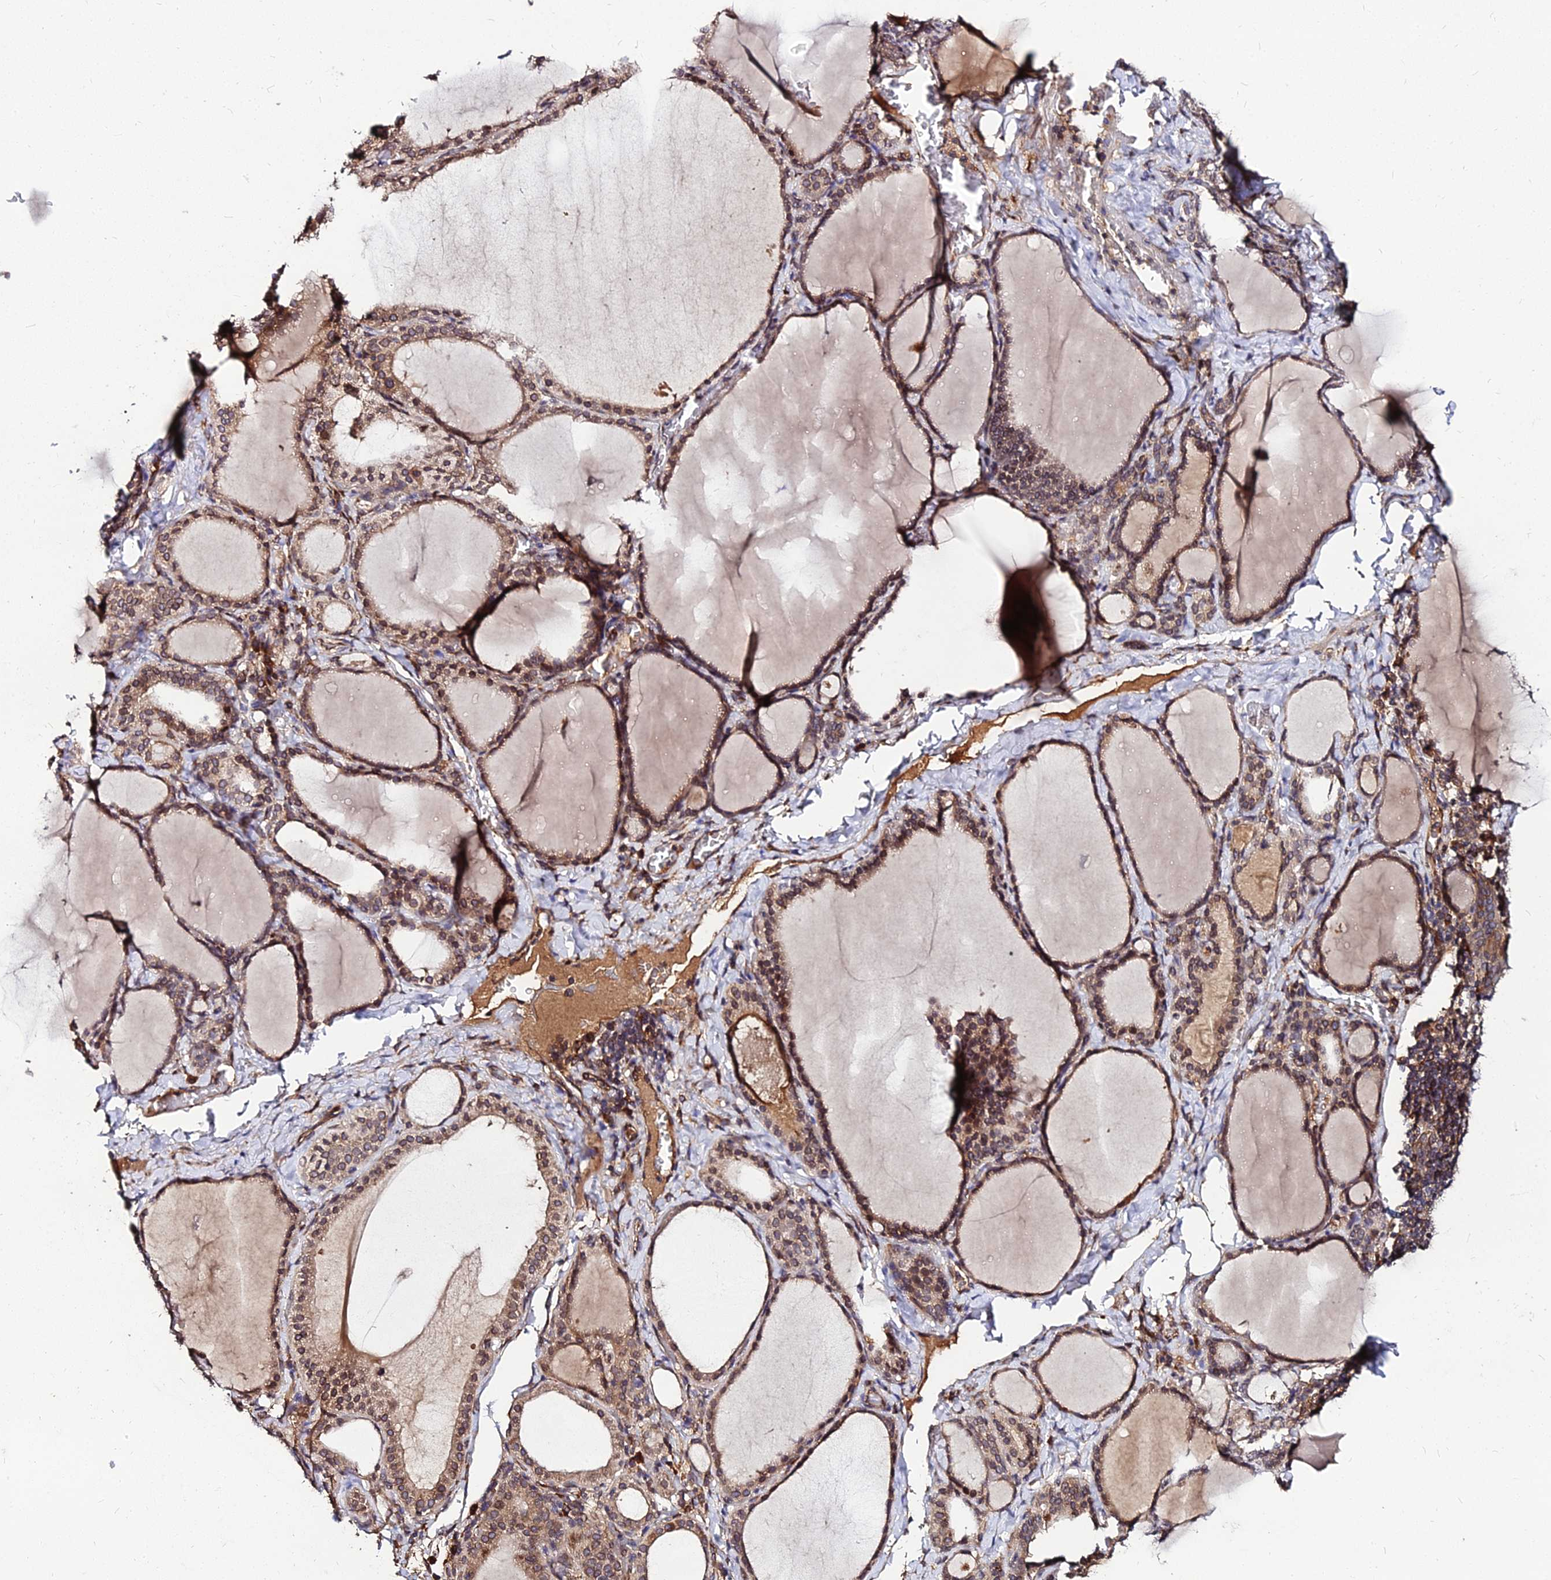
{"staining": {"intensity": "moderate", "quantity": ">75%", "location": "cytoplasmic/membranous,nuclear"}, "tissue": "thyroid gland", "cell_type": "Glandular cells", "image_type": "normal", "snomed": [{"axis": "morphology", "description": "Normal tissue, NOS"}, {"axis": "topography", "description": "Thyroid gland"}], "caption": "High-power microscopy captured an immunohistochemistry (IHC) photomicrograph of unremarkable thyroid gland, revealing moderate cytoplasmic/membranous,nuclear staining in approximately >75% of glandular cells. The protein is shown in brown color, while the nuclei are stained blue.", "gene": "PDE4D", "patient": {"sex": "female", "age": 39}}